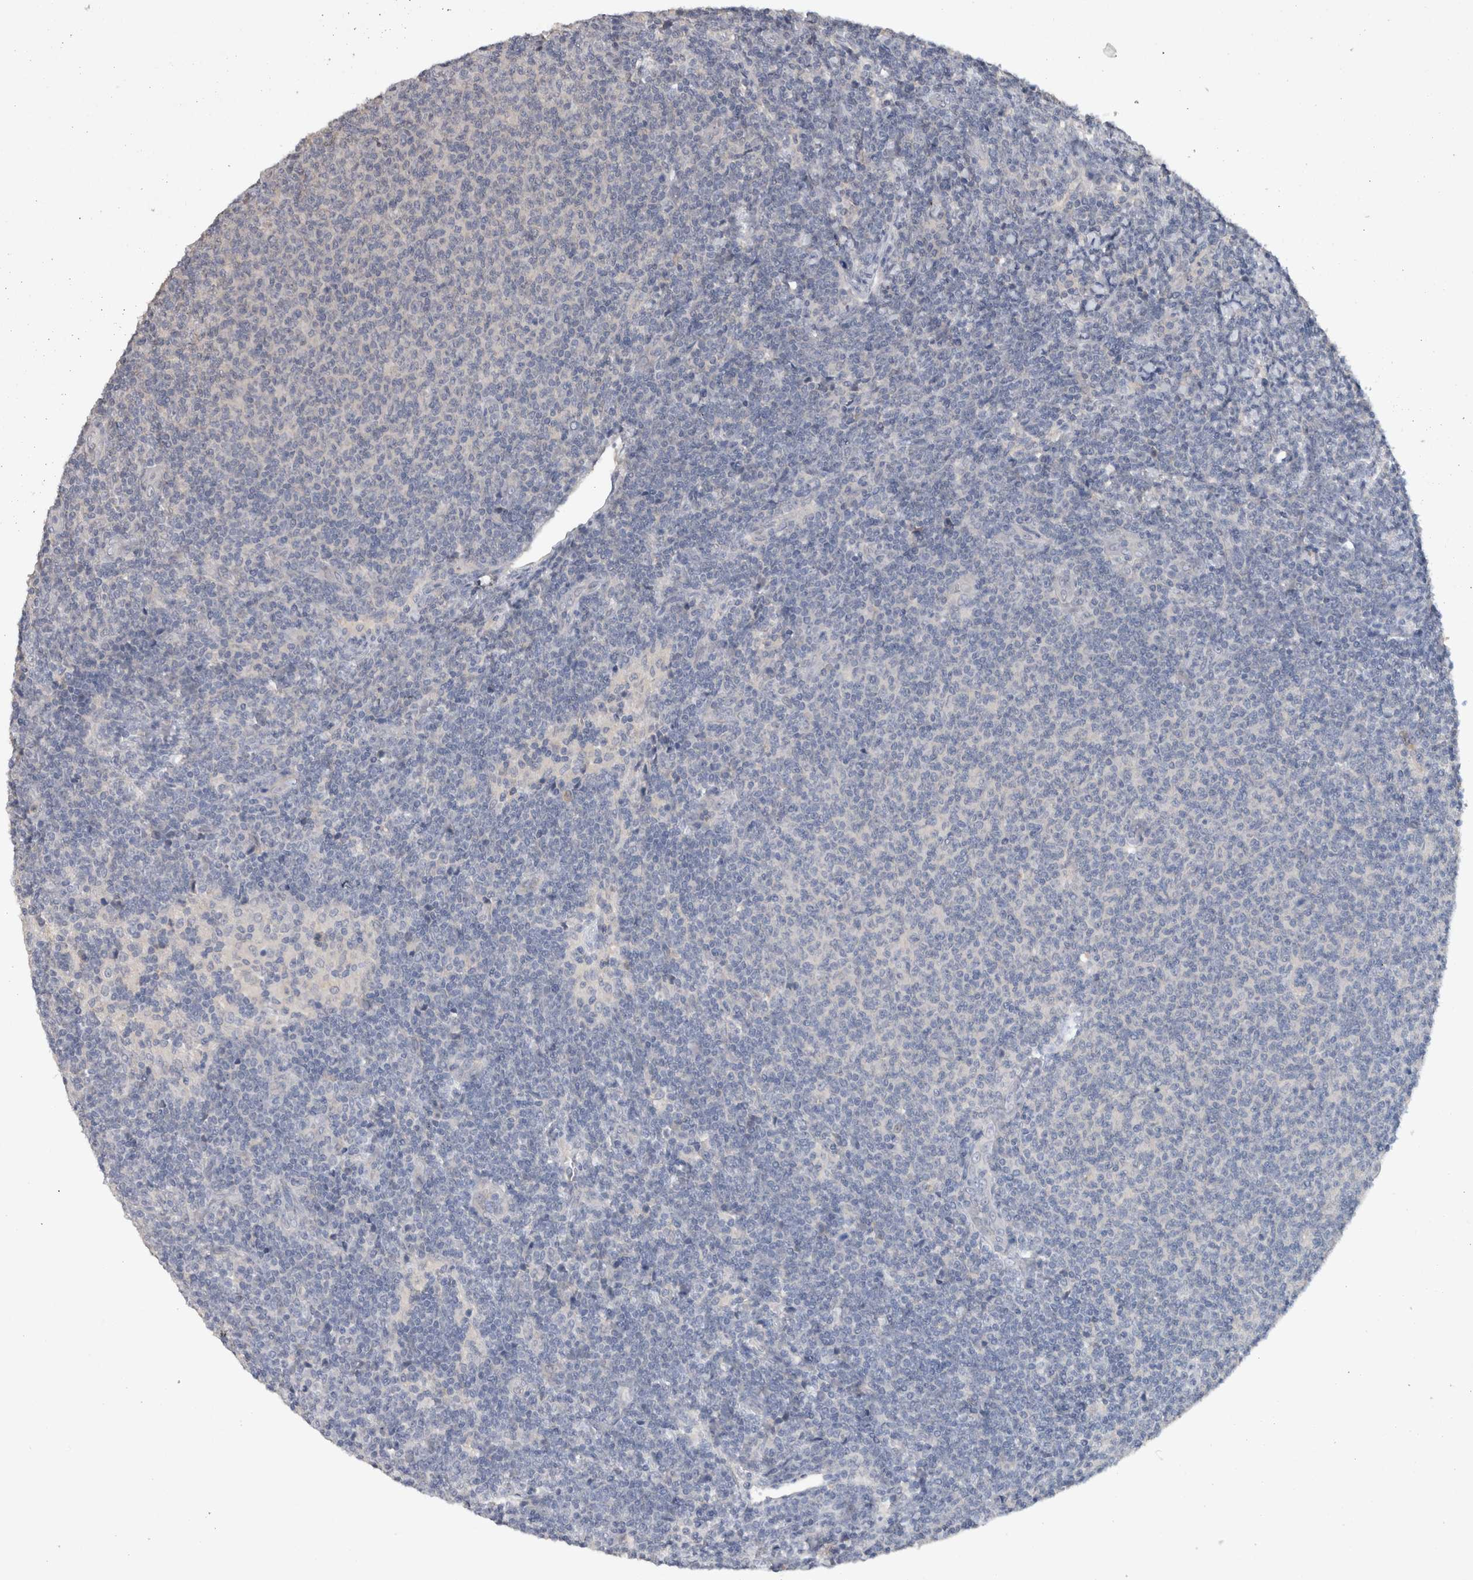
{"staining": {"intensity": "negative", "quantity": "none", "location": "none"}, "tissue": "lymphoma", "cell_type": "Tumor cells", "image_type": "cancer", "snomed": [{"axis": "morphology", "description": "Malignant lymphoma, non-Hodgkin's type, Low grade"}, {"axis": "topography", "description": "Lymph node"}], "caption": "Photomicrograph shows no protein staining in tumor cells of lymphoma tissue. (Brightfield microscopy of DAB (3,3'-diaminobenzidine) immunohistochemistry at high magnification).", "gene": "HEXD", "patient": {"sex": "male", "age": 66}}